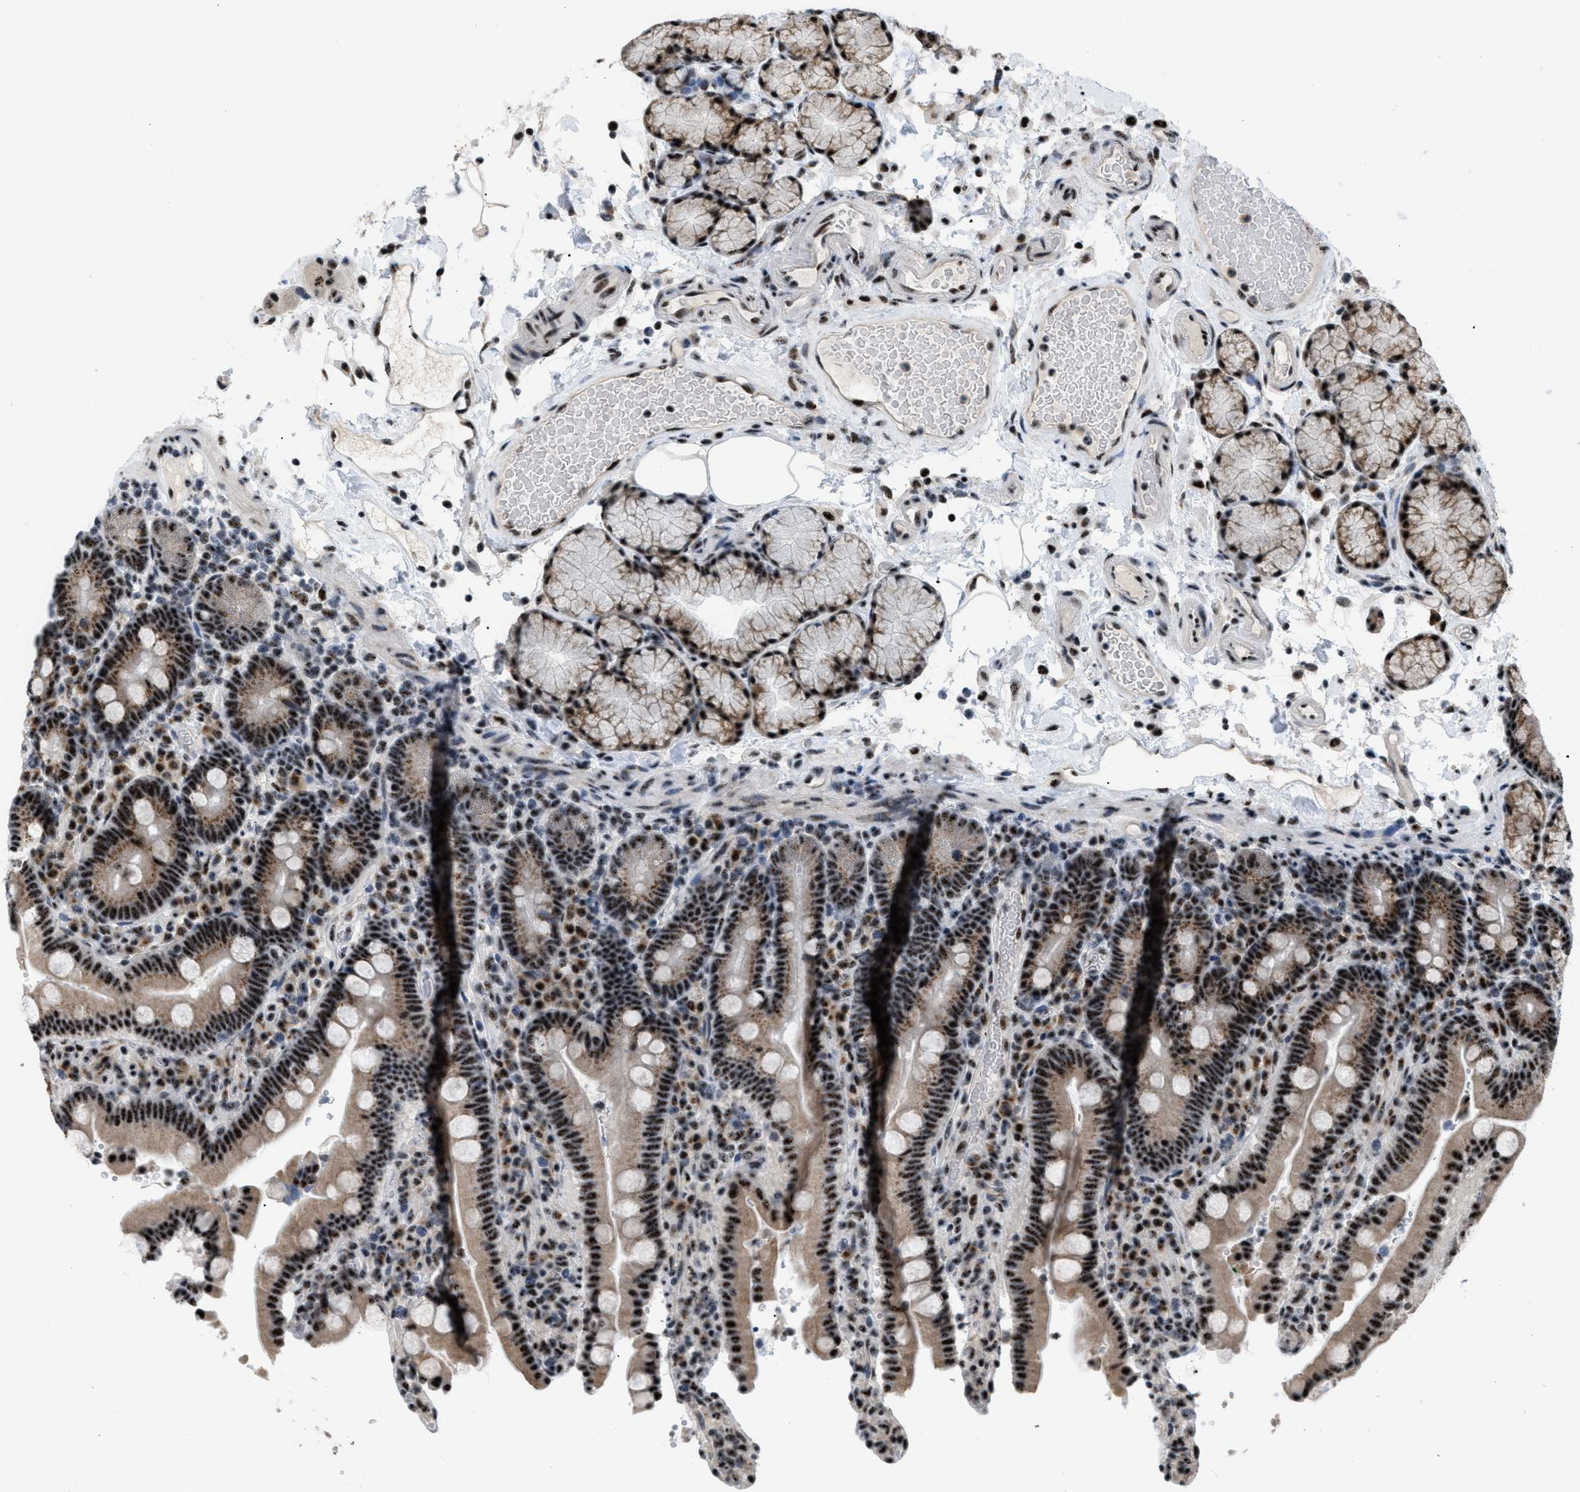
{"staining": {"intensity": "strong", "quantity": ">75%", "location": "cytoplasmic/membranous,nuclear"}, "tissue": "duodenum", "cell_type": "Glandular cells", "image_type": "normal", "snomed": [{"axis": "morphology", "description": "Normal tissue, NOS"}, {"axis": "topography", "description": "Small intestine, NOS"}], "caption": "IHC of normal duodenum displays high levels of strong cytoplasmic/membranous,nuclear positivity in about >75% of glandular cells. Using DAB (3,3'-diaminobenzidine) (brown) and hematoxylin (blue) stains, captured at high magnification using brightfield microscopy.", "gene": "CDR2", "patient": {"sex": "female", "age": 71}}